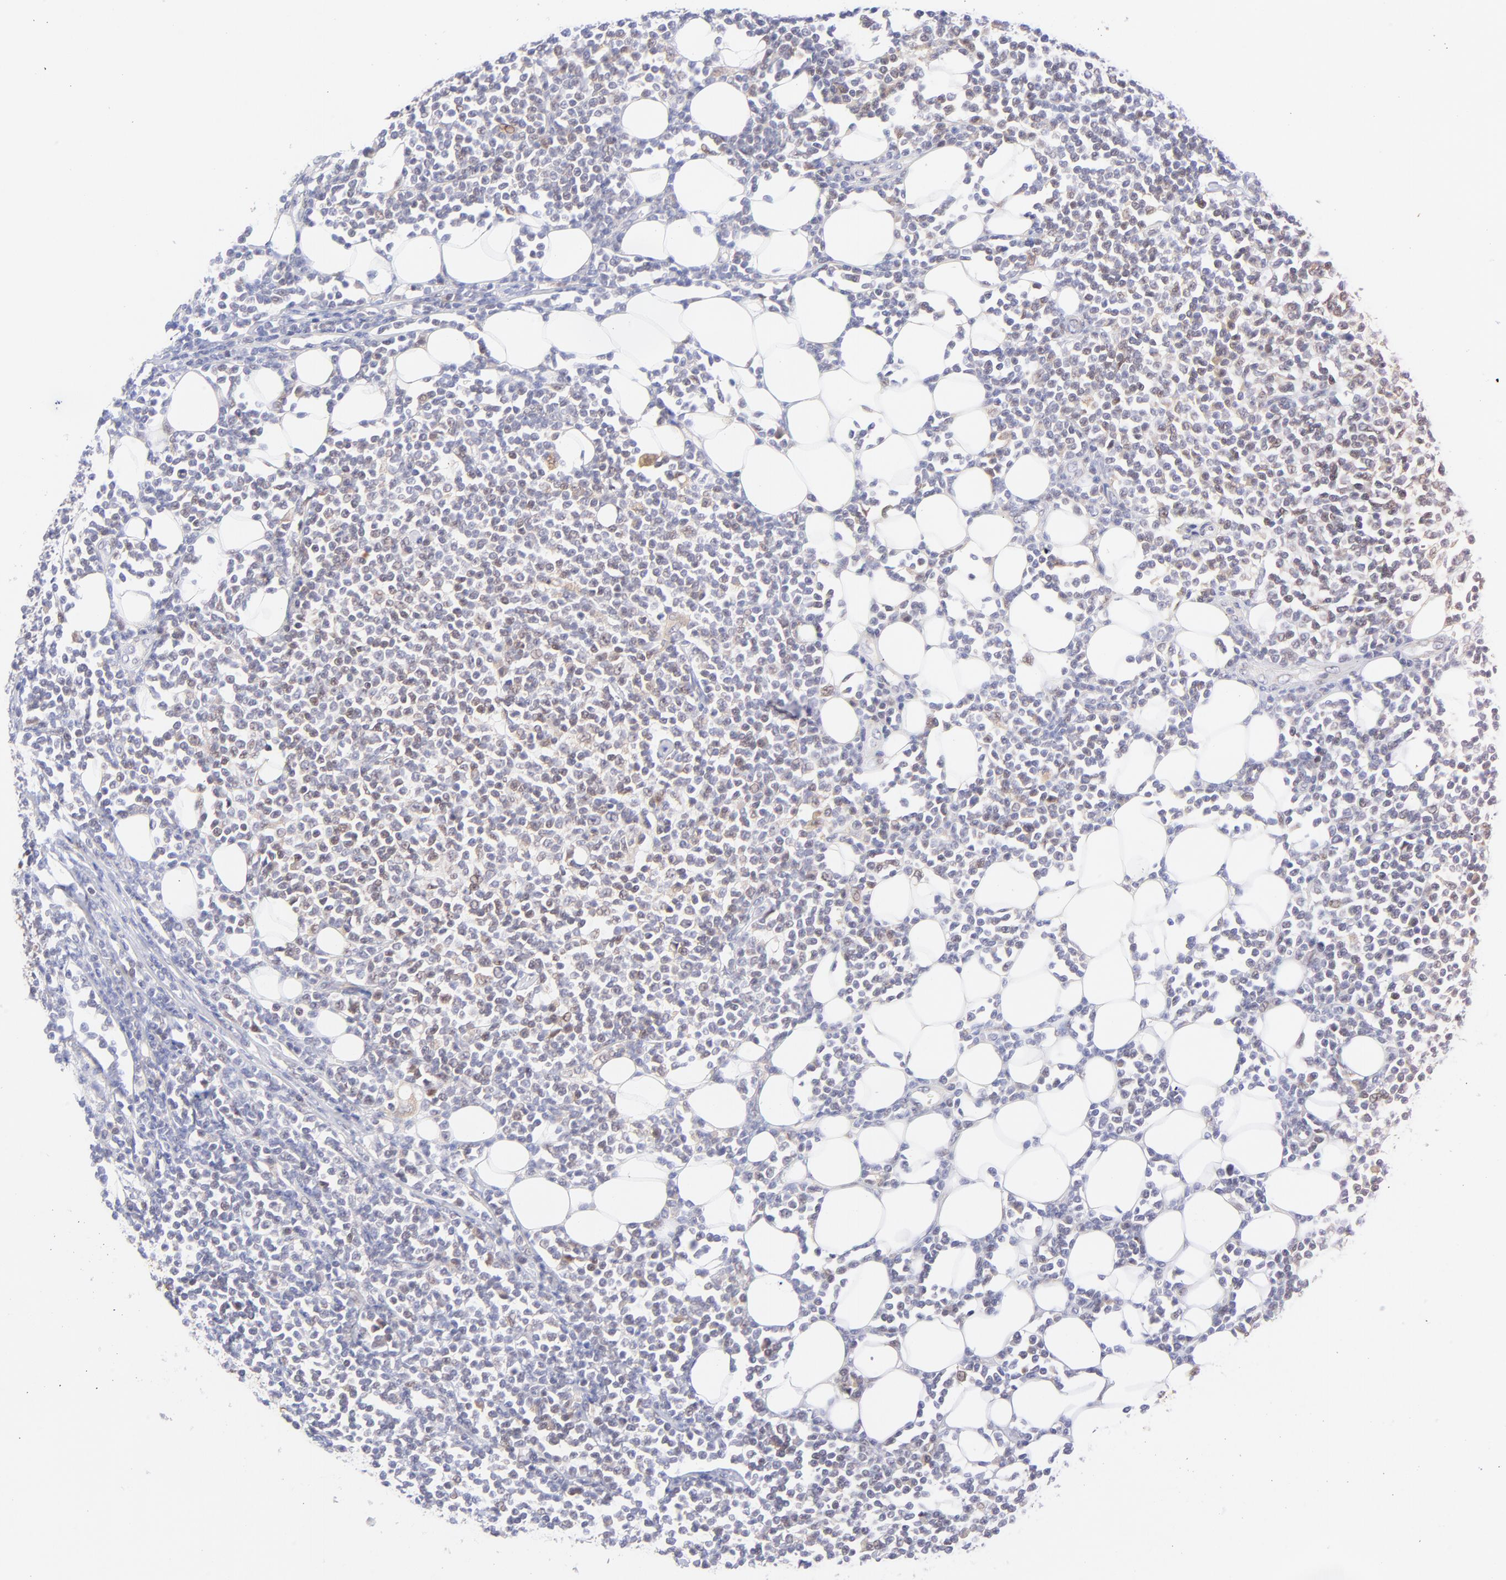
{"staining": {"intensity": "weak", "quantity": "<25%", "location": "nuclear"}, "tissue": "lymphoma", "cell_type": "Tumor cells", "image_type": "cancer", "snomed": [{"axis": "morphology", "description": "Malignant lymphoma, non-Hodgkin's type, Low grade"}, {"axis": "topography", "description": "Soft tissue"}], "caption": "Tumor cells are negative for brown protein staining in lymphoma.", "gene": "PBDC1", "patient": {"sex": "male", "age": 92}}